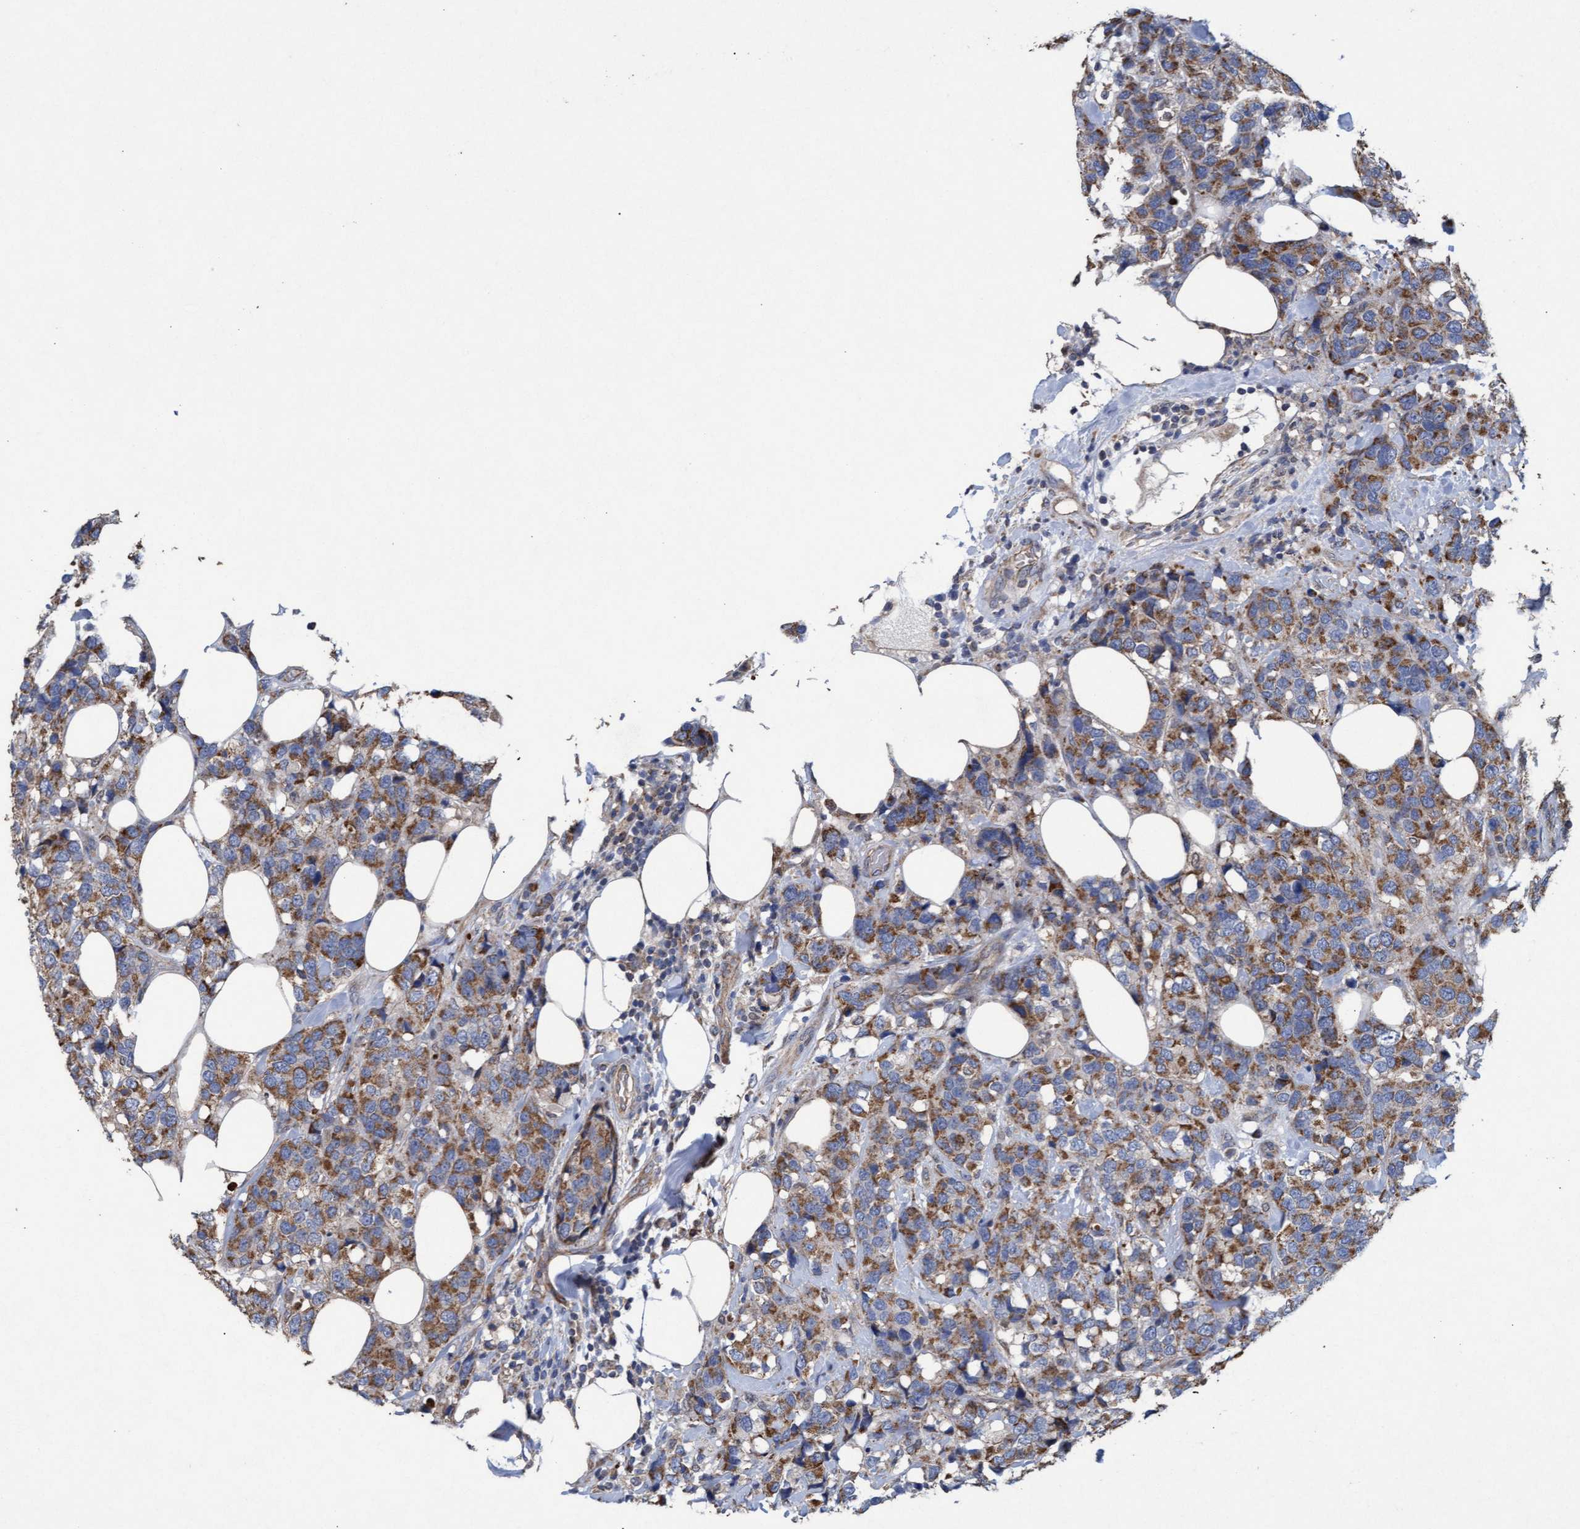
{"staining": {"intensity": "moderate", "quantity": ">75%", "location": "cytoplasmic/membranous"}, "tissue": "breast cancer", "cell_type": "Tumor cells", "image_type": "cancer", "snomed": [{"axis": "morphology", "description": "Lobular carcinoma"}, {"axis": "topography", "description": "Breast"}], "caption": "A brown stain labels moderate cytoplasmic/membranous expression of a protein in human breast cancer tumor cells. (DAB (3,3'-diaminobenzidine) = brown stain, brightfield microscopy at high magnification).", "gene": "MRPL38", "patient": {"sex": "female", "age": 59}}